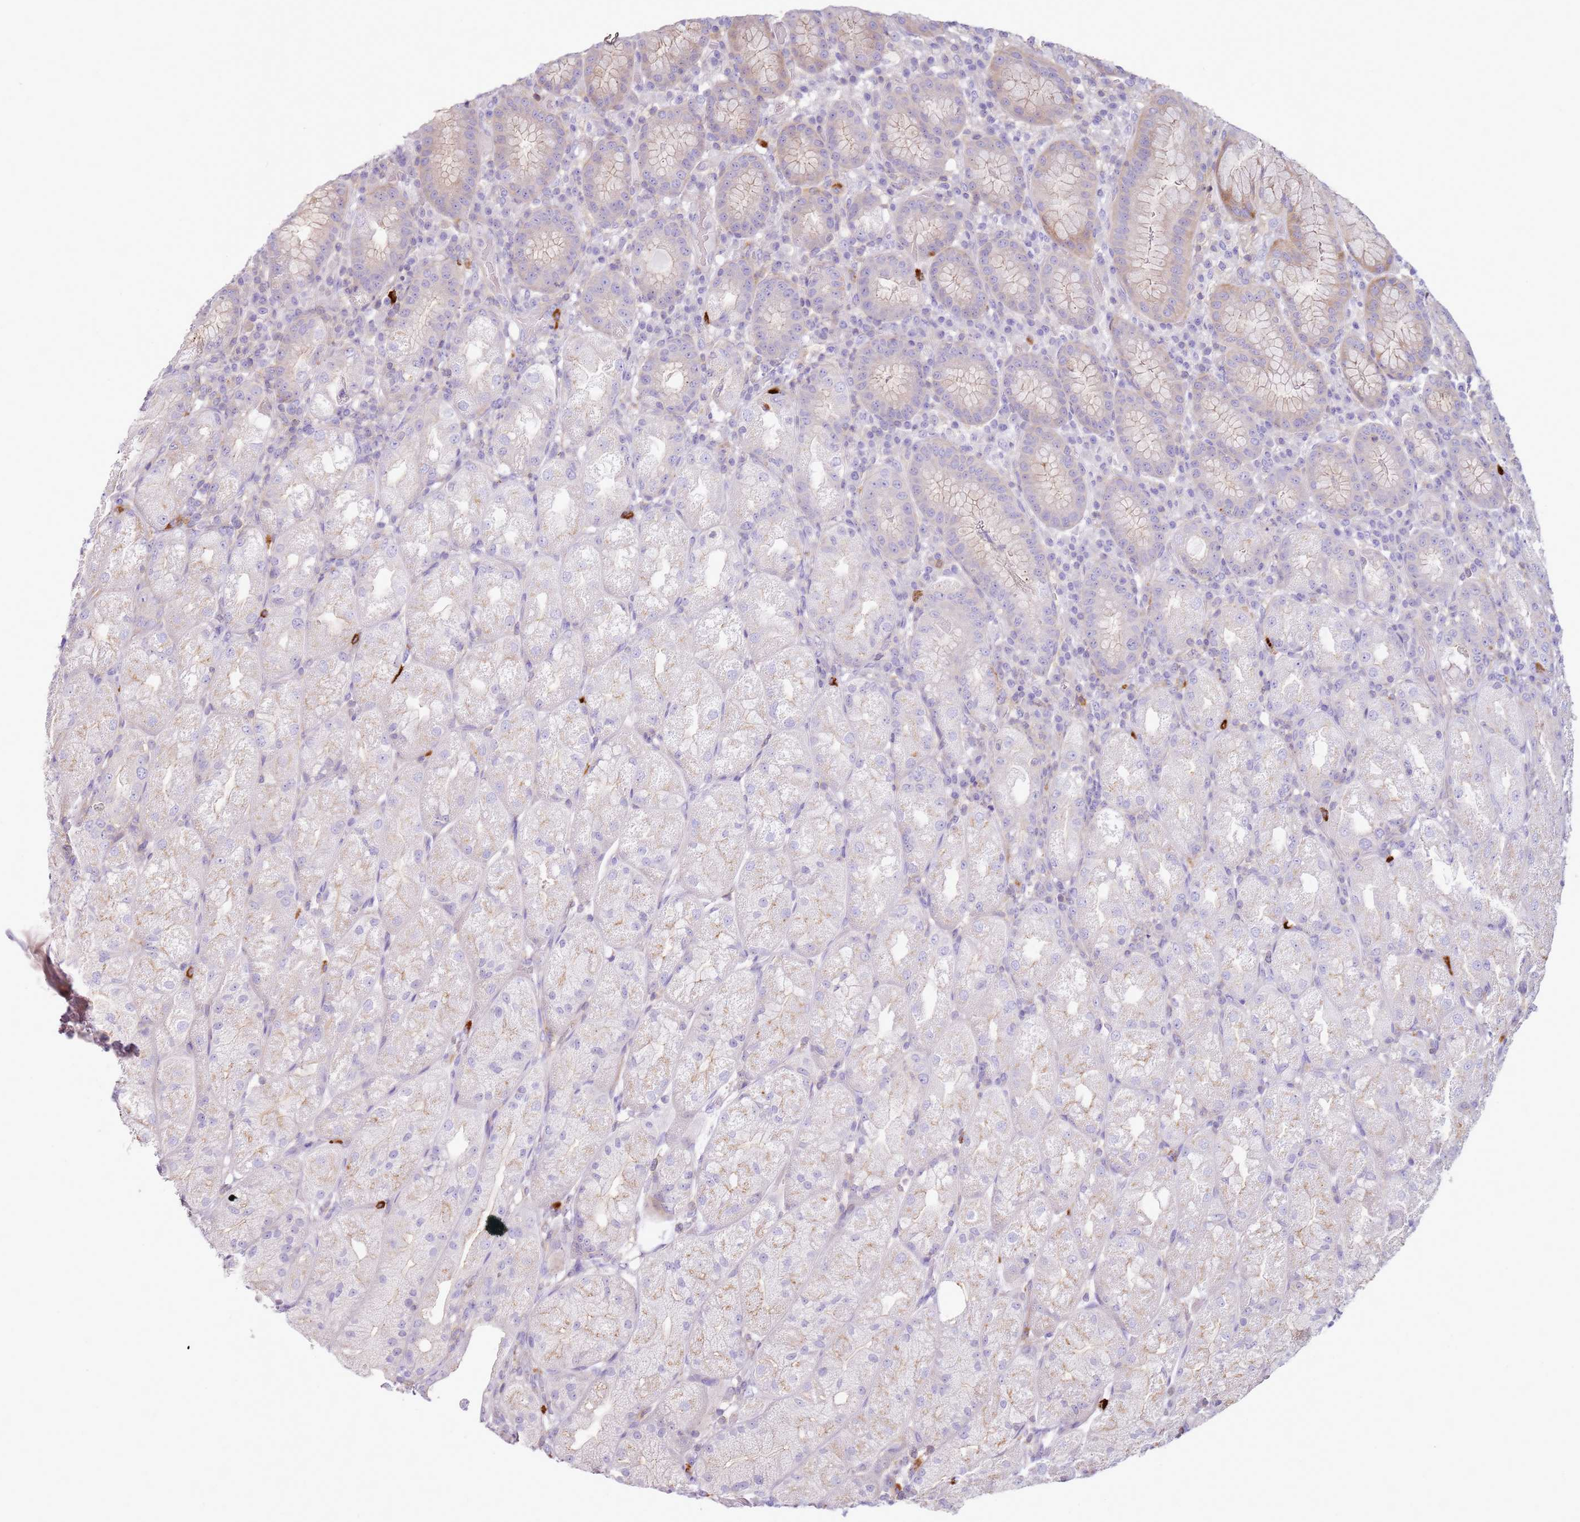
{"staining": {"intensity": "moderate", "quantity": "<25%", "location": "cytoplasmic/membranous"}, "tissue": "stomach", "cell_type": "Glandular cells", "image_type": "normal", "snomed": [{"axis": "morphology", "description": "Normal tissue, NOS"}, {"axis": "topography", "description": "Stomach, upper"}], "caption": "Protein expression analysis of benign human stomach reveals moderate cytoplasmic/membranous positivity in approximately <25% of glandular cells.", "gene": "FPR1", "patient": {"sex": "male", "age": 52}}